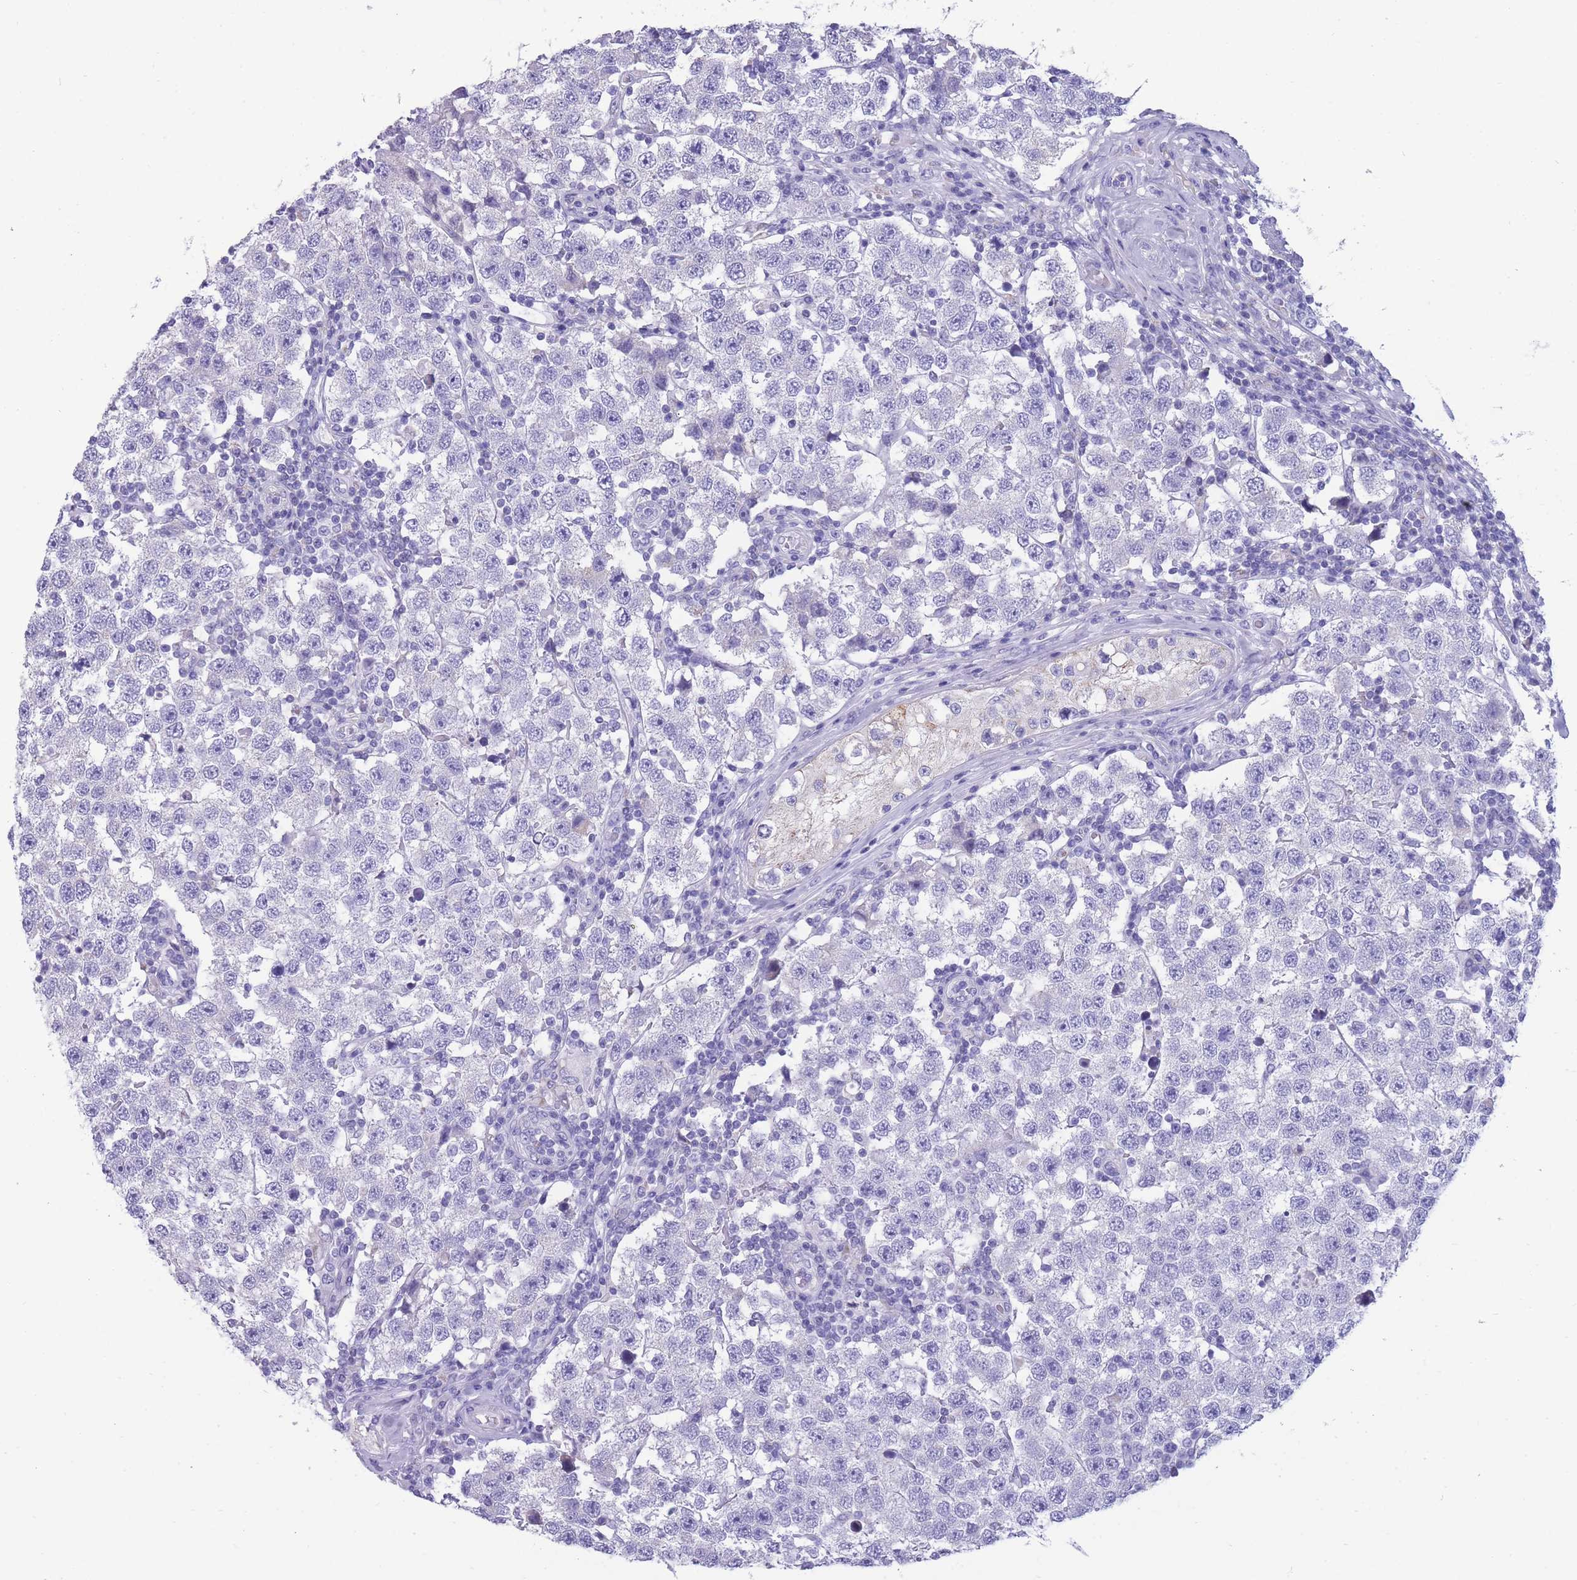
{"staining": {"intensity": "negative", "quantity": "none", "location": "none"}, "tissue": "testis cancer", "cell_type": "Tumor cells", "image_type": "cancer", "snomed": [{"axis": "morphology", "description": "Seminoma, NOS"}, {"axis": "topography", "description": "Testis"}], "caption": "A photomicrograph of testis seminoma stained for a protein reveals no brown staining in tumor cells.", "gene": "INTS2", "patient": {"sex": "male", "age": 34}}